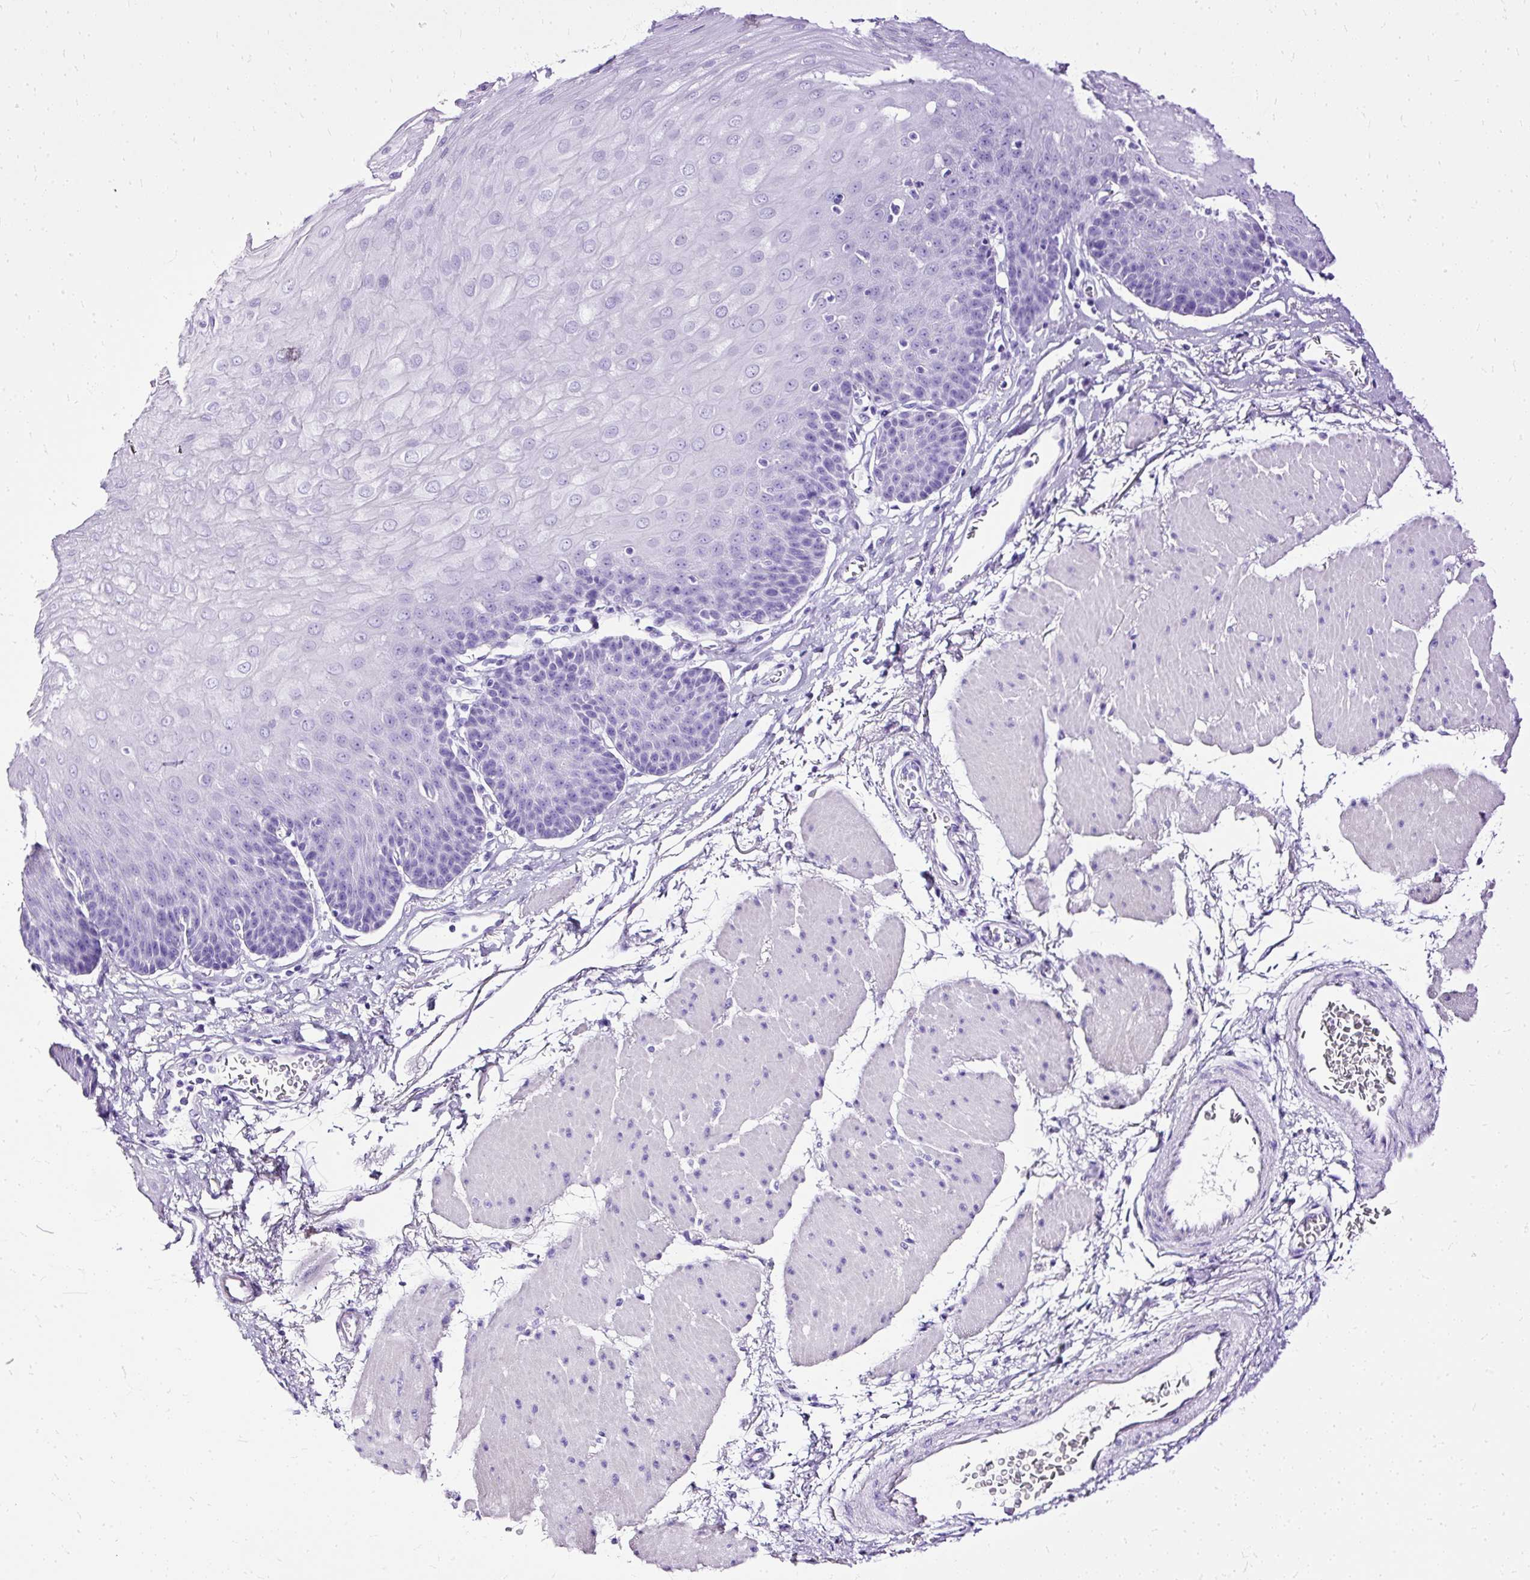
{"staining": {"intensity": "negative", "quantity": "none", "location": "none"}, "tissue": "esophagus", "cell_type": "Squamous epithelial cells", "image_type": "normal", "snomed": [{"axis": "morphology", "description": "Normal tissue, NOS"}, {"axis": "topography", "description": "Esophagus"}], "caption": "Immunohistochemistry (IHC) photomicrograph of unremarkable esophagus: esophagus stained with DAB displays no significant protein expression in squamous epithelial cells. (DAB (3,3'-diaminobenzidine) IHC visualized using brightfield microscopy, high magnification).", "gene": "SLC8A2", "patient": {"sex": "female", "age": 81}}